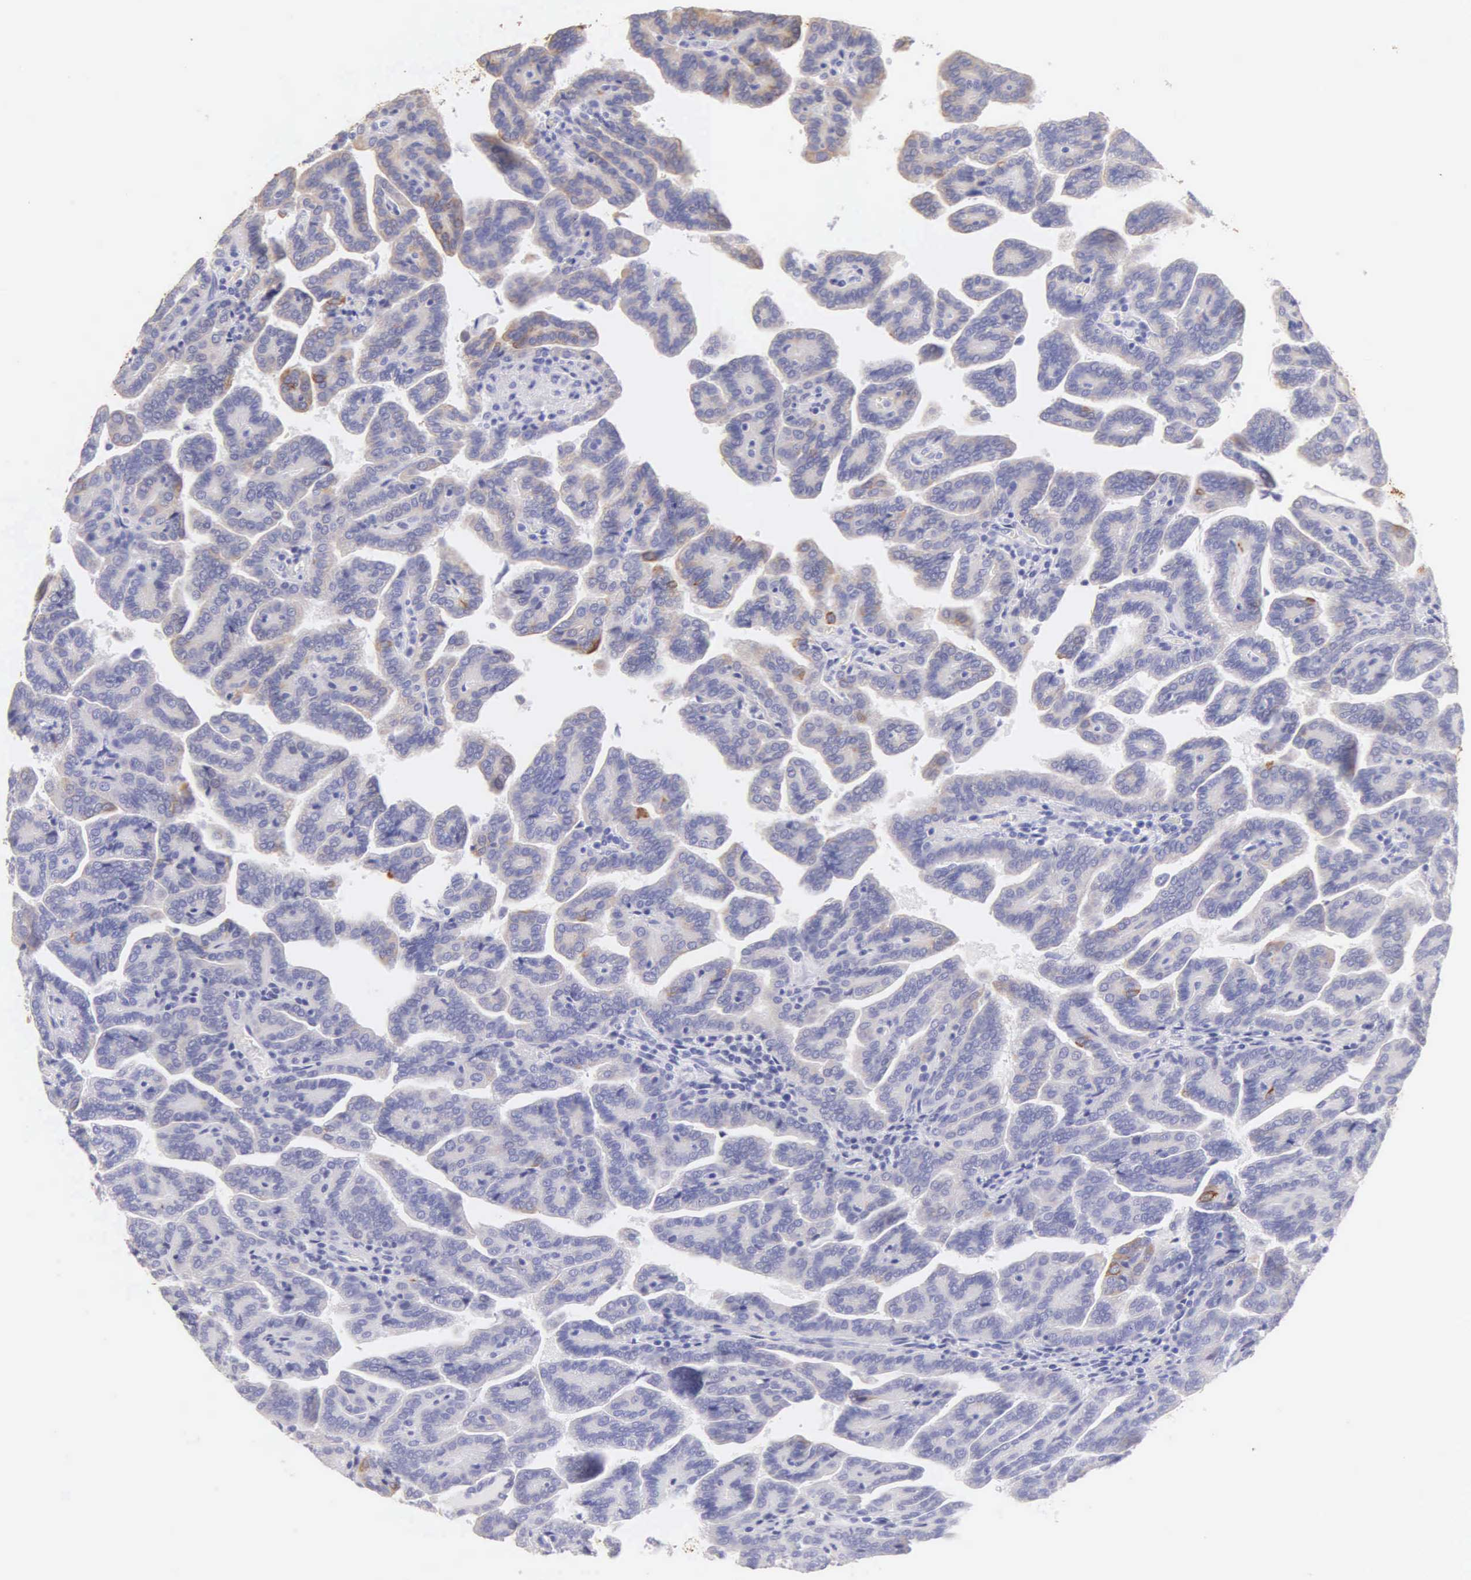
{"staining": {"intensity": "weak", "quantity": "<25%", "location": "cytoplasmic/membranous"}, "tissue": "renal cancer", "cell_type": "Tumor cells", "image_type": "cancer", "snomed": [{"axis": "morphology", "description": "Adenocarcinoma, NOS"}, {"axis": "topography", "description": "Kidney"}], "caption": "IHC image of neoplastic tissue: human adenocarcinoma (renal) stained with DAB exhibits no significant protein expression in tumor cells.", "gene": "KRT17", "patient": {"sex": "male", "age": 61}}